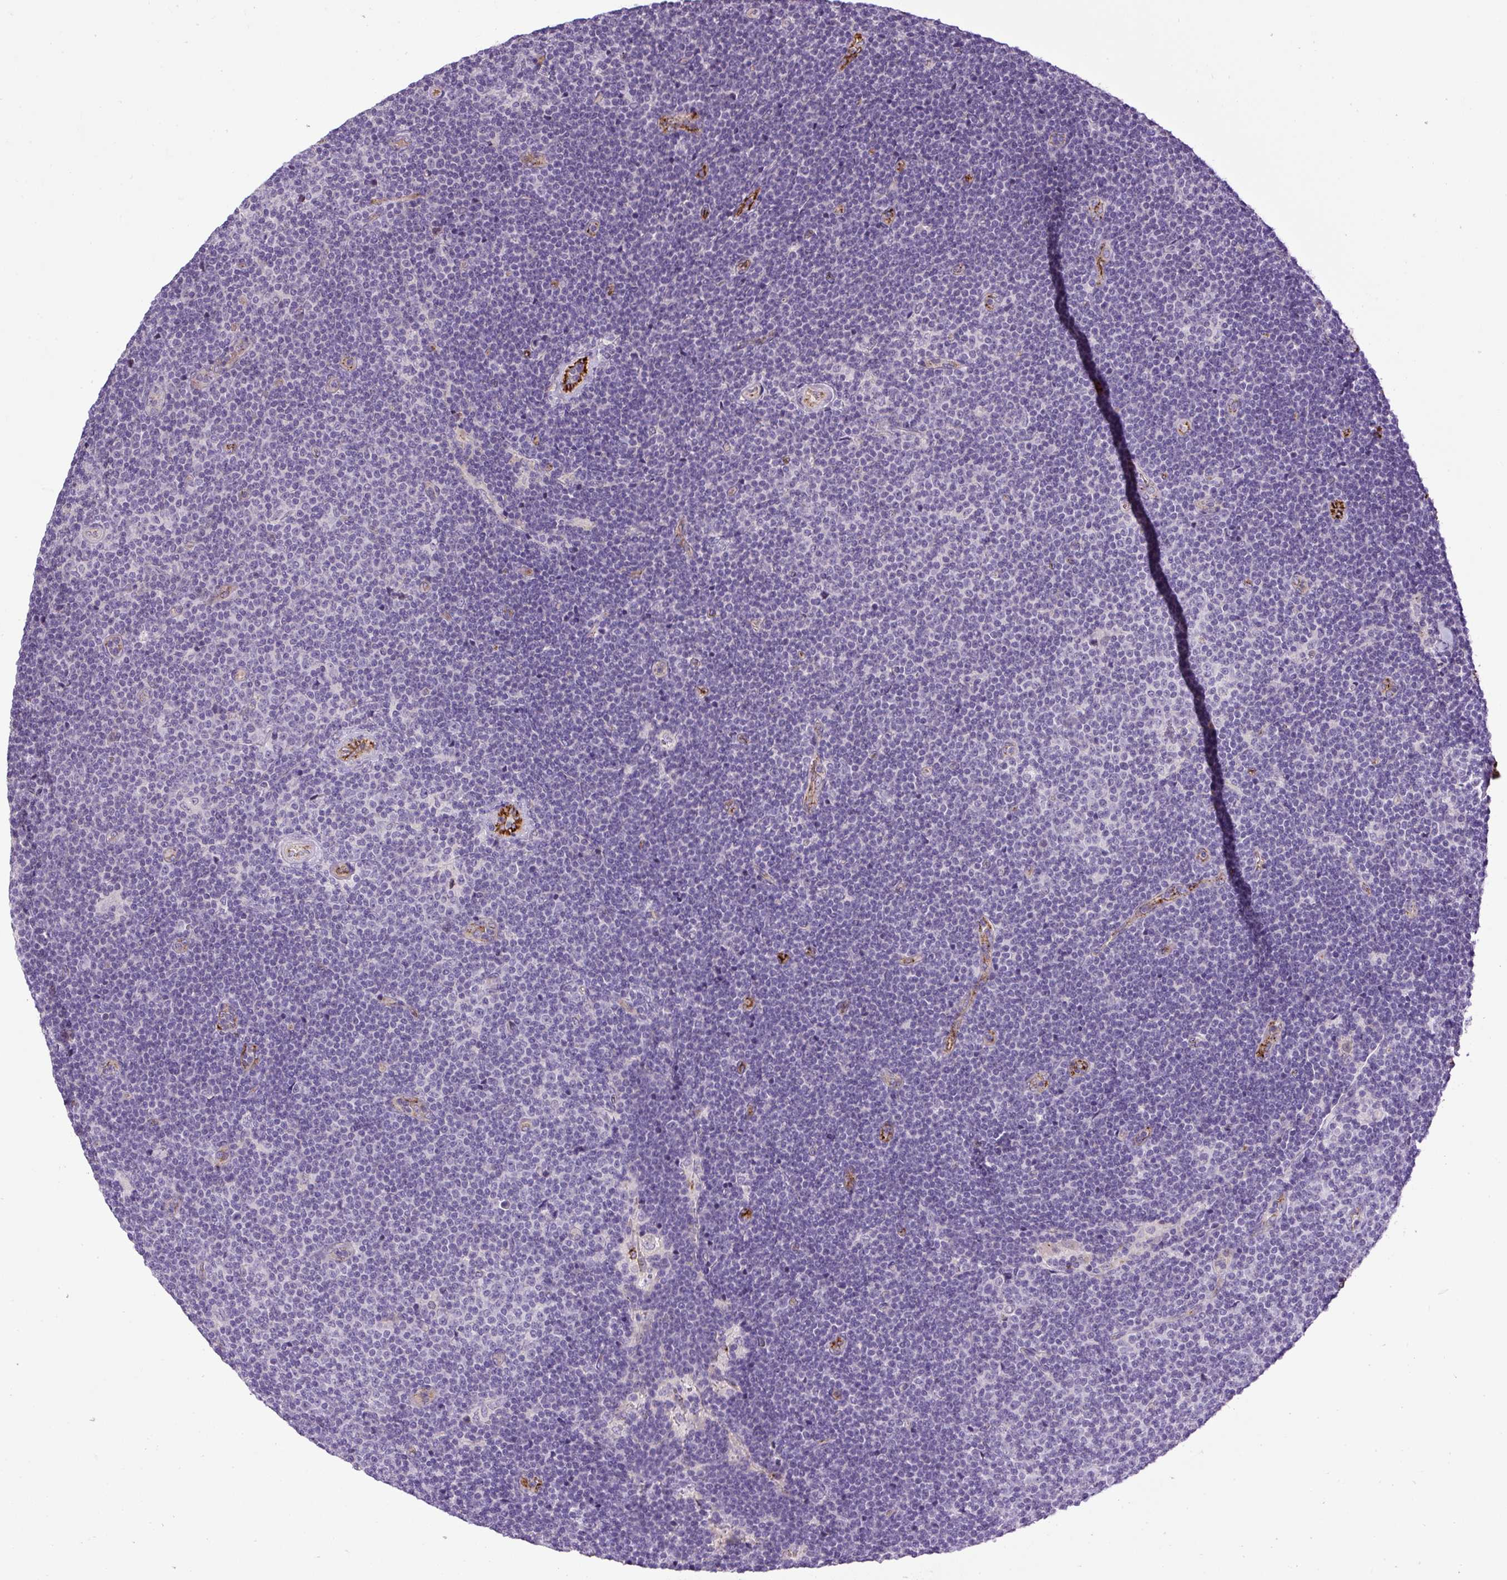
{"staining": {"intensity": "negative", "quantity": "none", "location": "none"}, "tissue": "lymphoma", "cell_type": "Tumor cells", "image_type": "cancer", "snomed": [{"axis": "morphology", "description": "Malignant lymphoma, non-Hodgkin's type, Low grade"}, {"axis": "topography", "description": "Lymph node"}], "caption": "DAB (3,3'-diaminobenzidine) immunohistochemical staining of malignant lymphoma, non-Hodgkin's type (low-grade) reveals no significant positivity in tumor cells. (DAB IHC with hematoxylin counter stain).", "gene": "LEFTY2", "patient": {"sex": "male", "age": 48}}